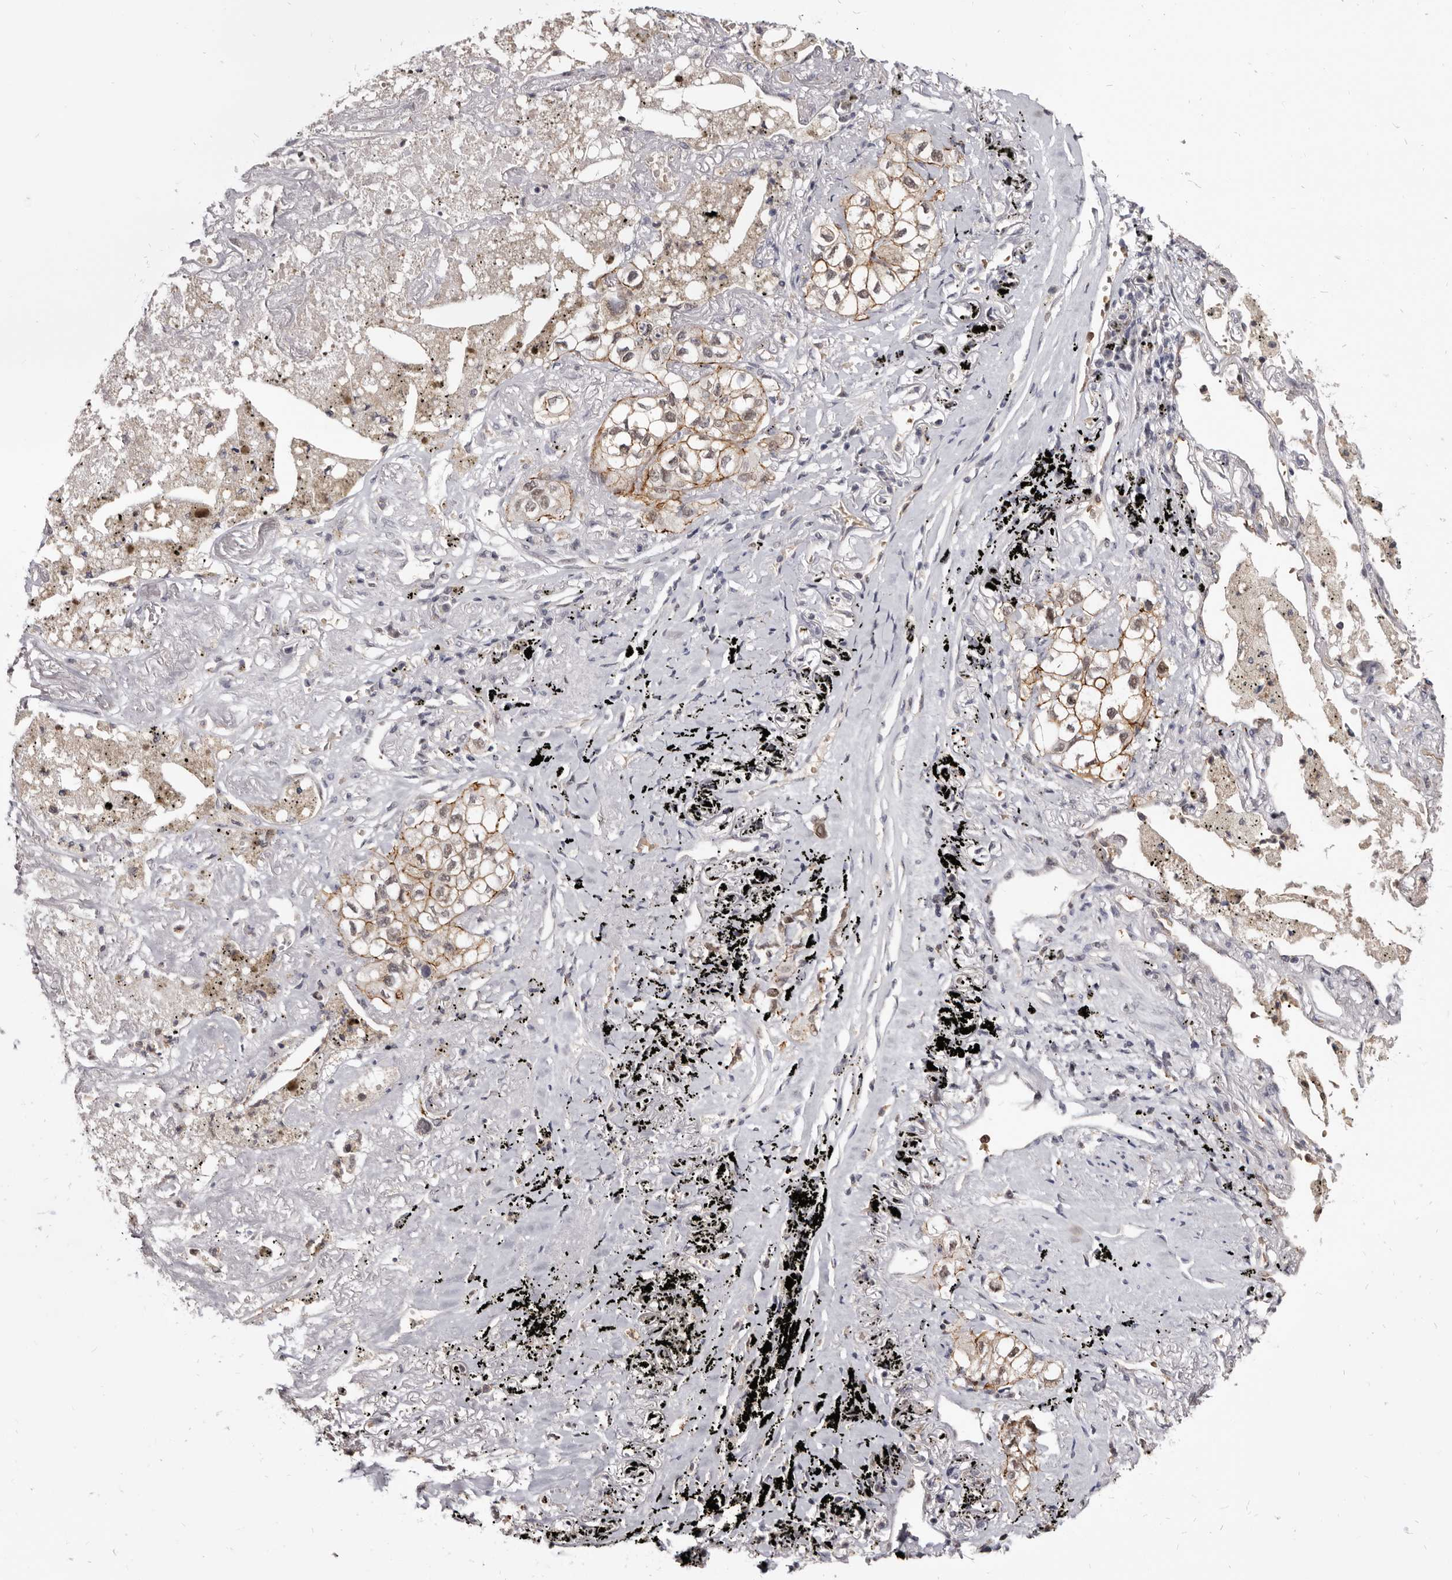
{"staining": {"intensity": "moderate", "quantity": ">75%", "location": "cytoplasmic/membranous,nuclear"}, "tissue": "lung cancer", "cell_type": "Tumor cells", "image_type": "cancer", "snomed": [{"axis": "morphology", "description": "Adenocarcinoma, NOS"}, {"axis": "topography", "description": "Lung"}], "caption": "This is a histology image of IHC staining of lung cancer, which shows moderate expression in the cytoplasmic/membranous and nuclear of tumor cells.", "gene": "CGN", "patient": {"sex": "male", "age": 63}}